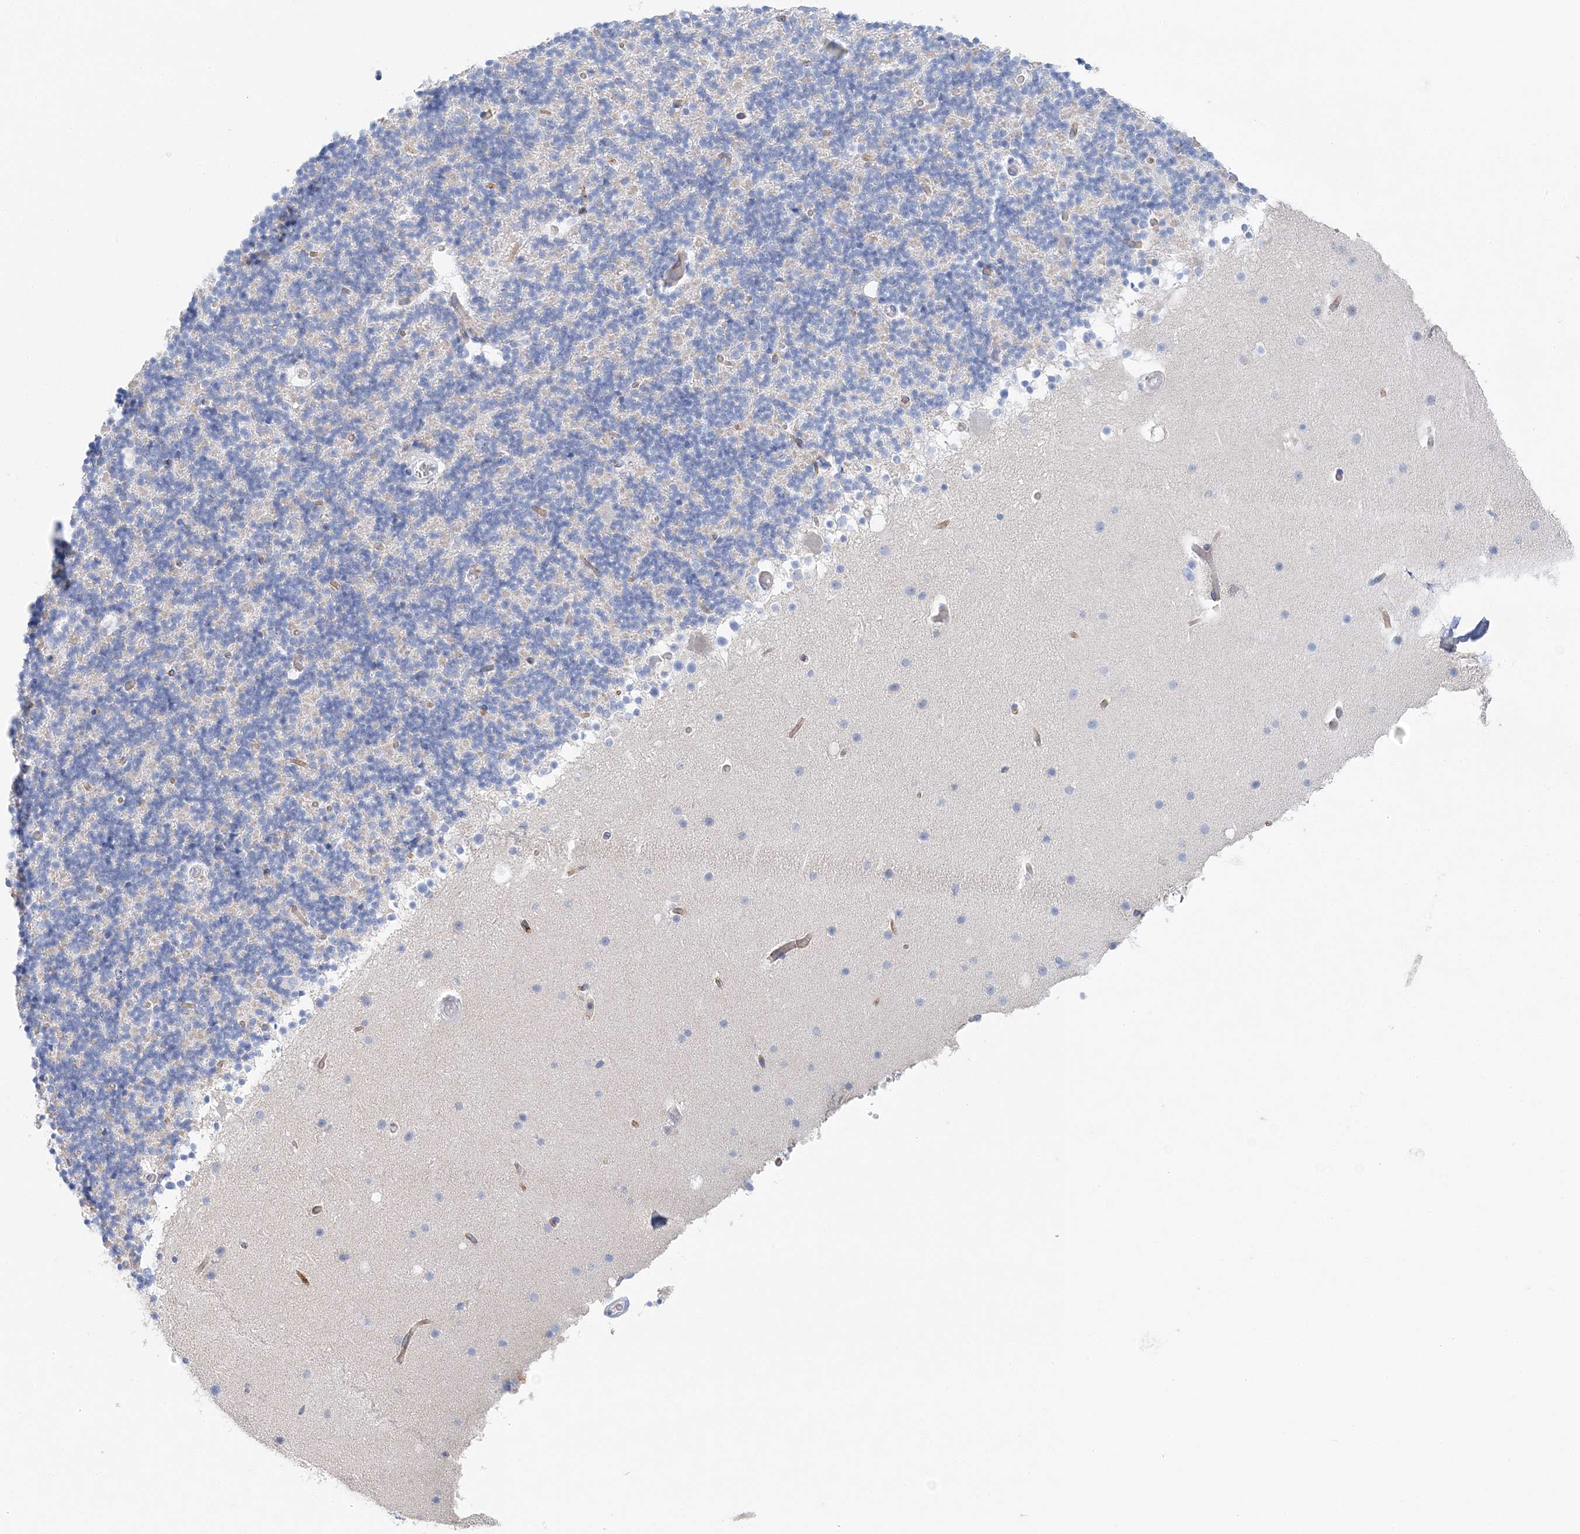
{"staining": {"intensity": "negative", "quantity": "none", "location": "none"}, "tissue": "cerebellum", "cell_type": "Cells in granular layer", "image_type": "normal", "snomed": [{"axis": "morphology", "description": "Normal tissue, NOS"}, {"axis": "topography", "description": "Cerebellum"}], "caption": "This is a histopathology image of IHC staining of benign cerebellum, which shows no positivity in cells in granular layer.", "gene": "SLC5A6", "patient": {"sex": "male", "age": 57}}